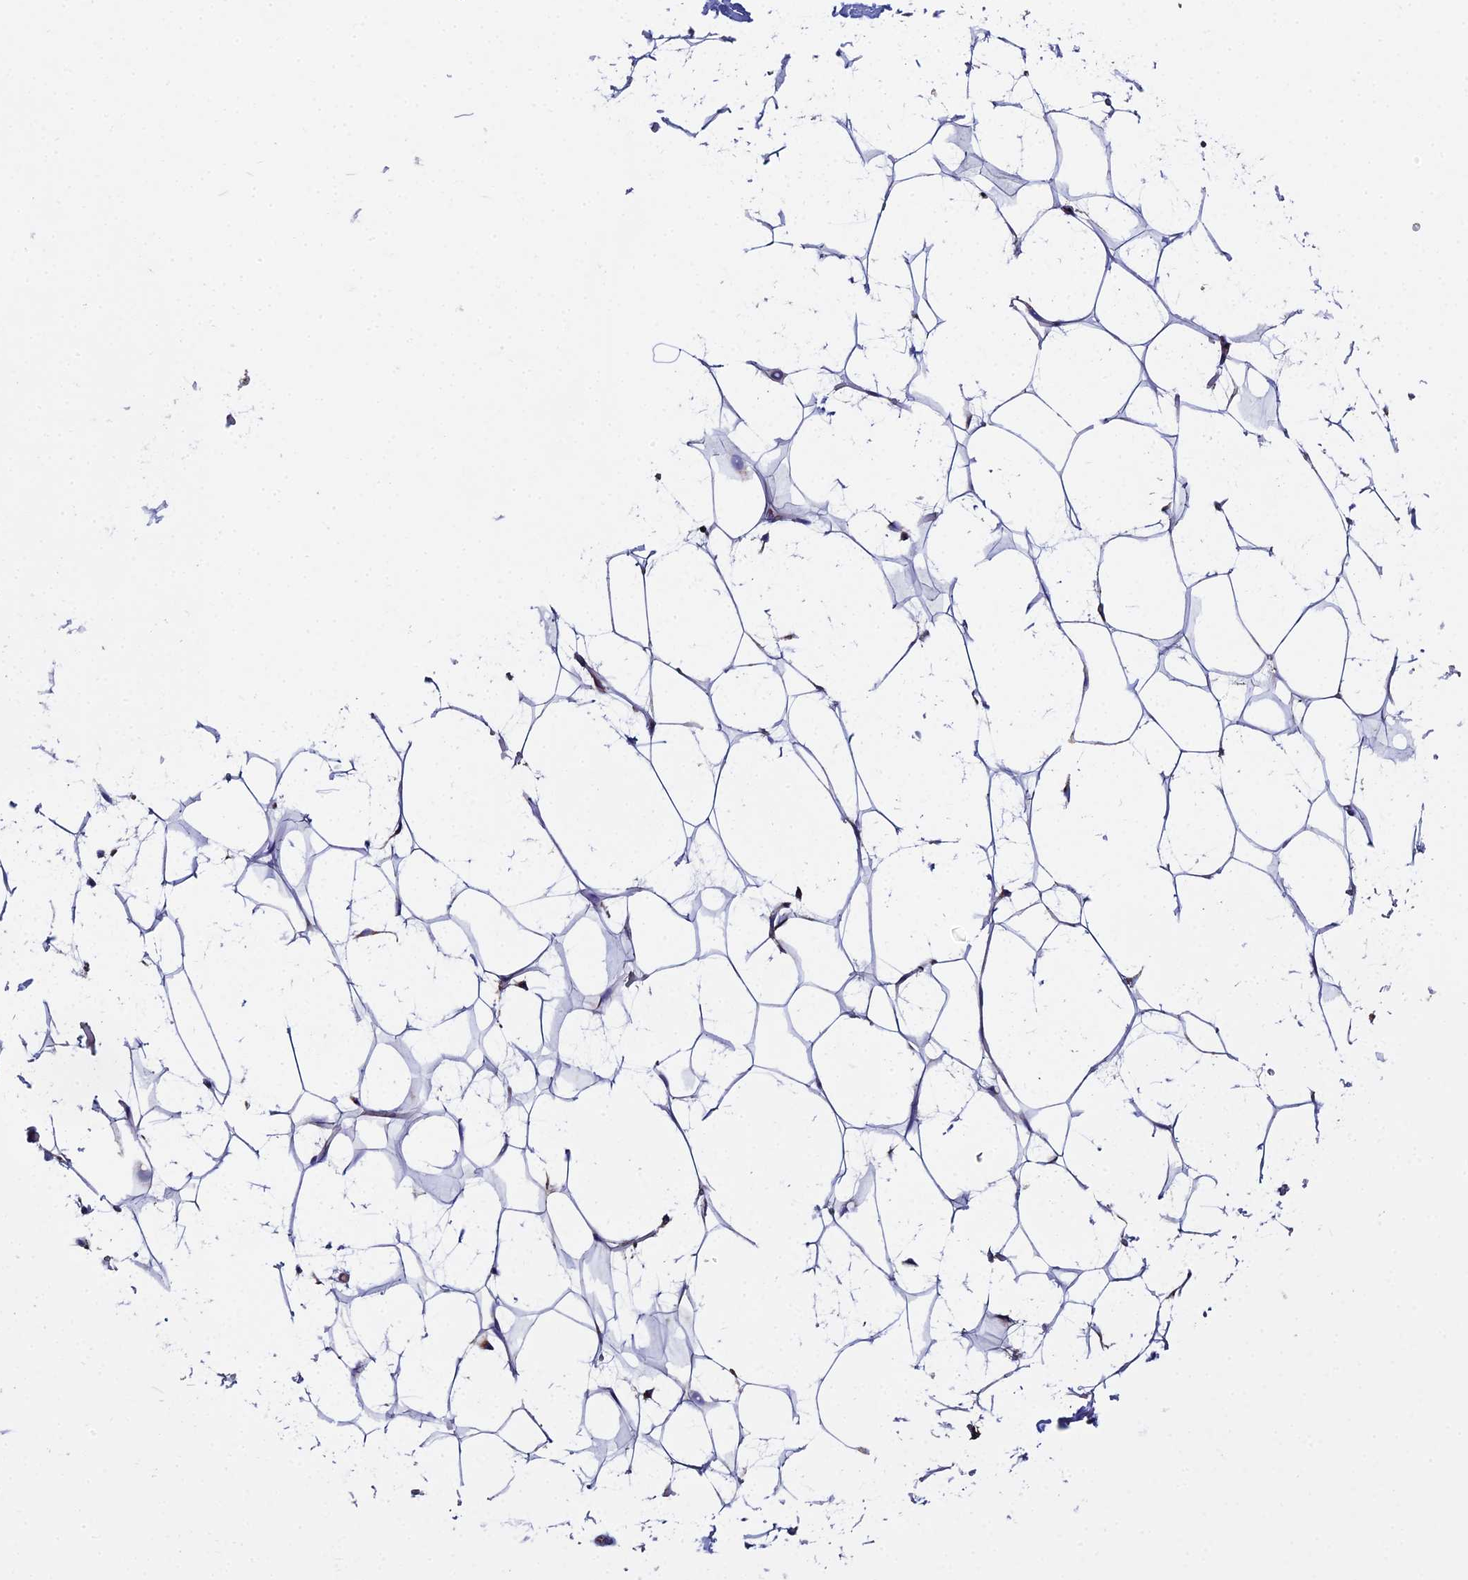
{"staining": {"intensity": "weak", "quantity": "<25%", "location": "cytoplasmic/membranous"}, "tissue": "adipose tissue", "cell_type": "Adipocytes", "image_type": "normal", "snomed": [{"axis": "morphology", "description": "Normal tissue, NOS"}, {"axis": "topography", "description": "Breast"}], "caption": "Adipocytes show no significant staining in benign adipose tissue.", "gene": "SPOCK2", "patient": {"sex": "female", "age": 26}}